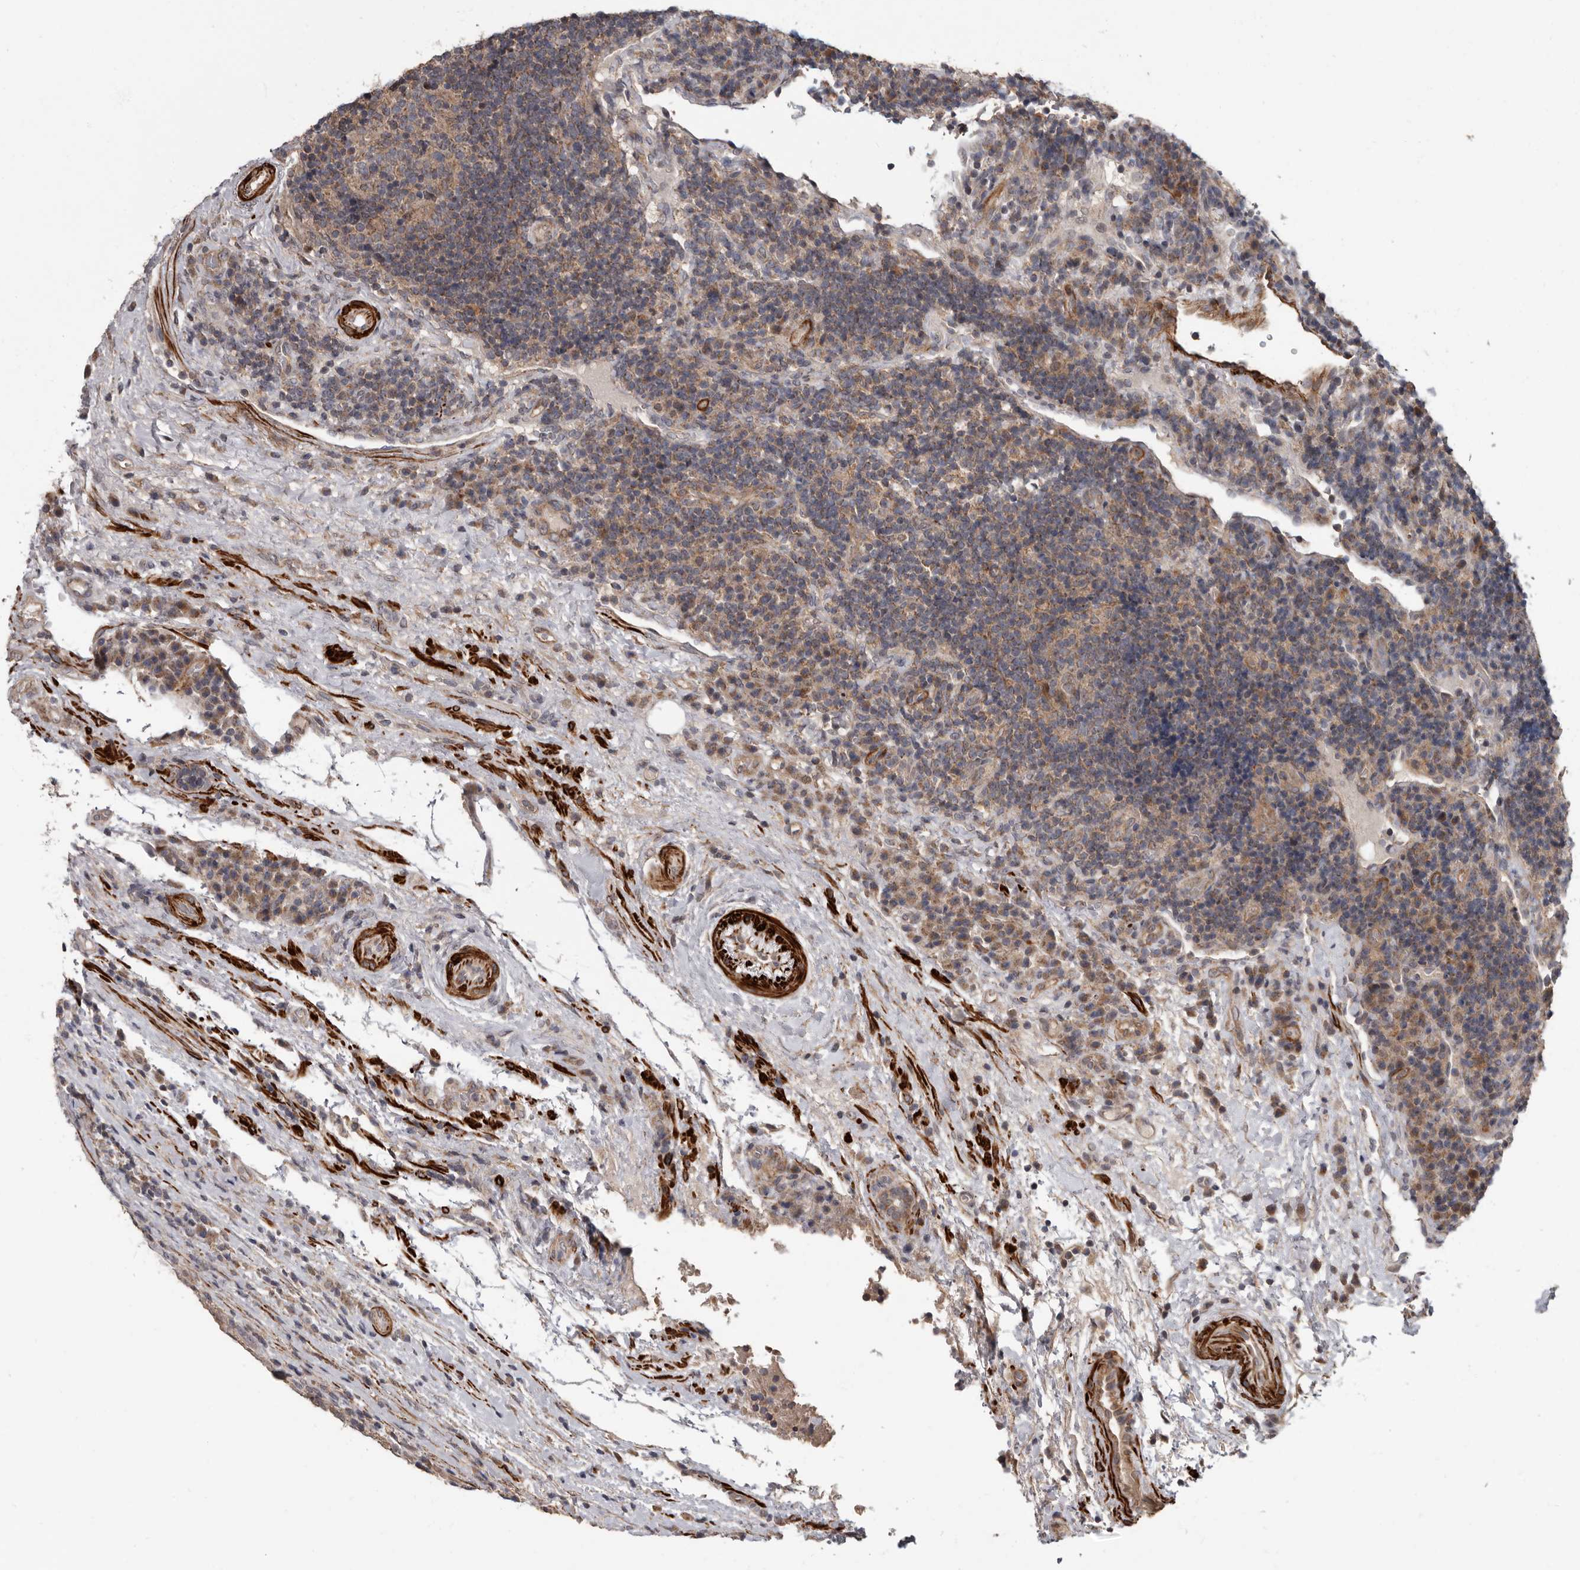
{"staining": {"intensity": "moderate", "quantity": ">75%", "location": "cytoplasmic/membranous"}, "tissue": "head and neck cancer", "cell_type": "Tumor cells", "image_type": "cancer", "snomed": [{"axis": "morphology", "description": "Squamous cell carcinoma, NOS"}, {"axis": "morphology", "description": "Squamous cell carcinoma, metastatic, NOS"}, {"axis": "topography", "description": "Lymph node"}, {"axis": "topography", "description": "Head-Neck"}], "caption": "This photomicrograph demonstrates immunohistochemistry staining of human head and neck cancer (squamous cell carcinoma), with medium moderate cytoplasmic/membranous staining in about >75% of tumor cells.", "gene": "FGFR4", "patient": {"sex": "male", "age": 62}}